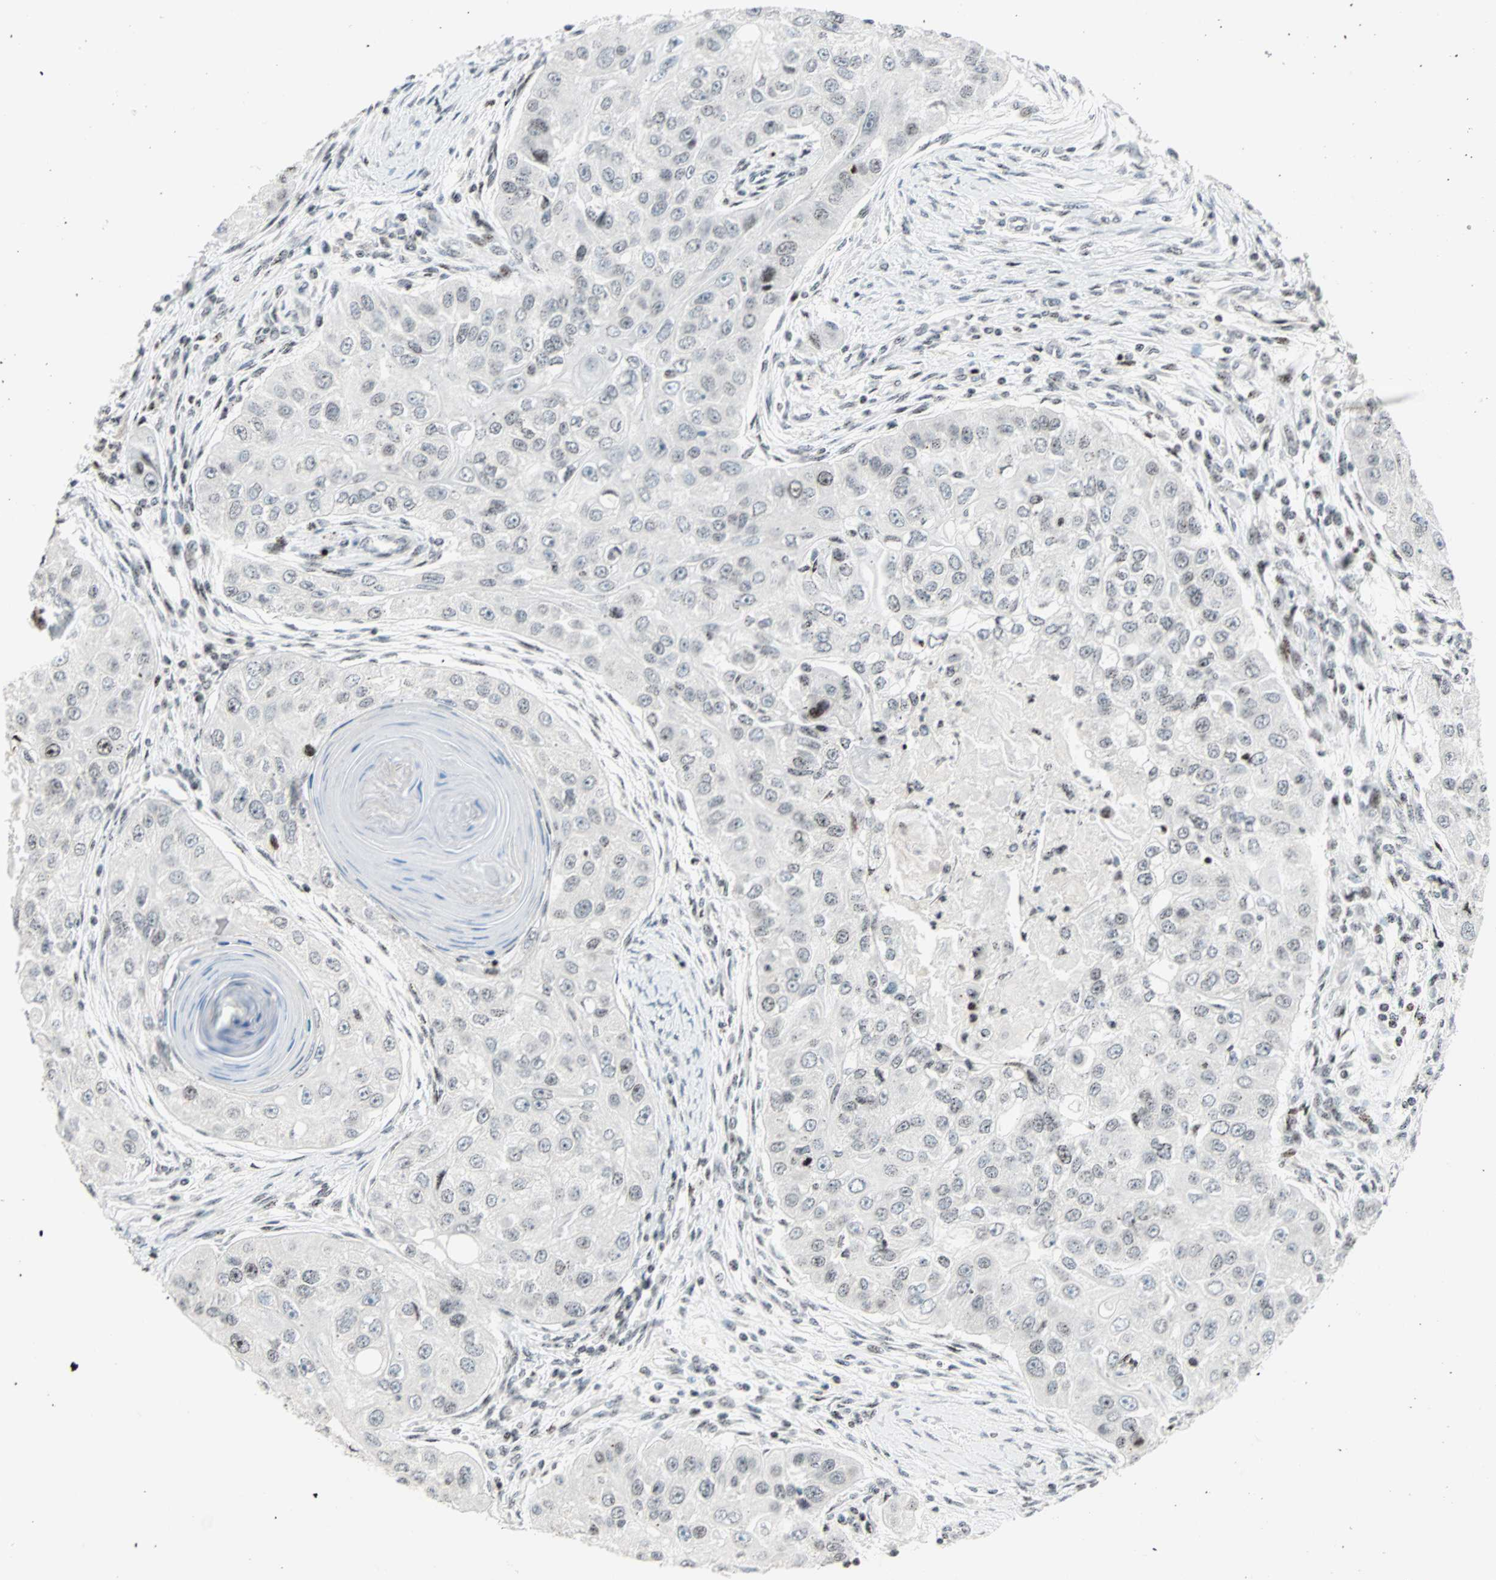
{"staining": {"intensity": "weak", "quantity": "<25%", "location": "nuclear"}, "tissue": "head and neck cancer", "cell_type": "Tumor cells", "image_type": "cancer", "snomed": [{"axis": "morphology", "description": "Normal tissue, NOS"}, {"axis": "morphology", "description": "Squamous cell carcinoma, NOS"}, {"axis": "topography", "description": "Skeletal muscle"}, {"axis": "topography", "description": "Head-Neck"}], "caption": "This is an immunohistochemistry histopathology image of head and neck cancer (squamous cell carcinoma). There is no positivity in tumor cells.", "gene": "CENPA", "patient": {"sex": "male", "age": 51}}